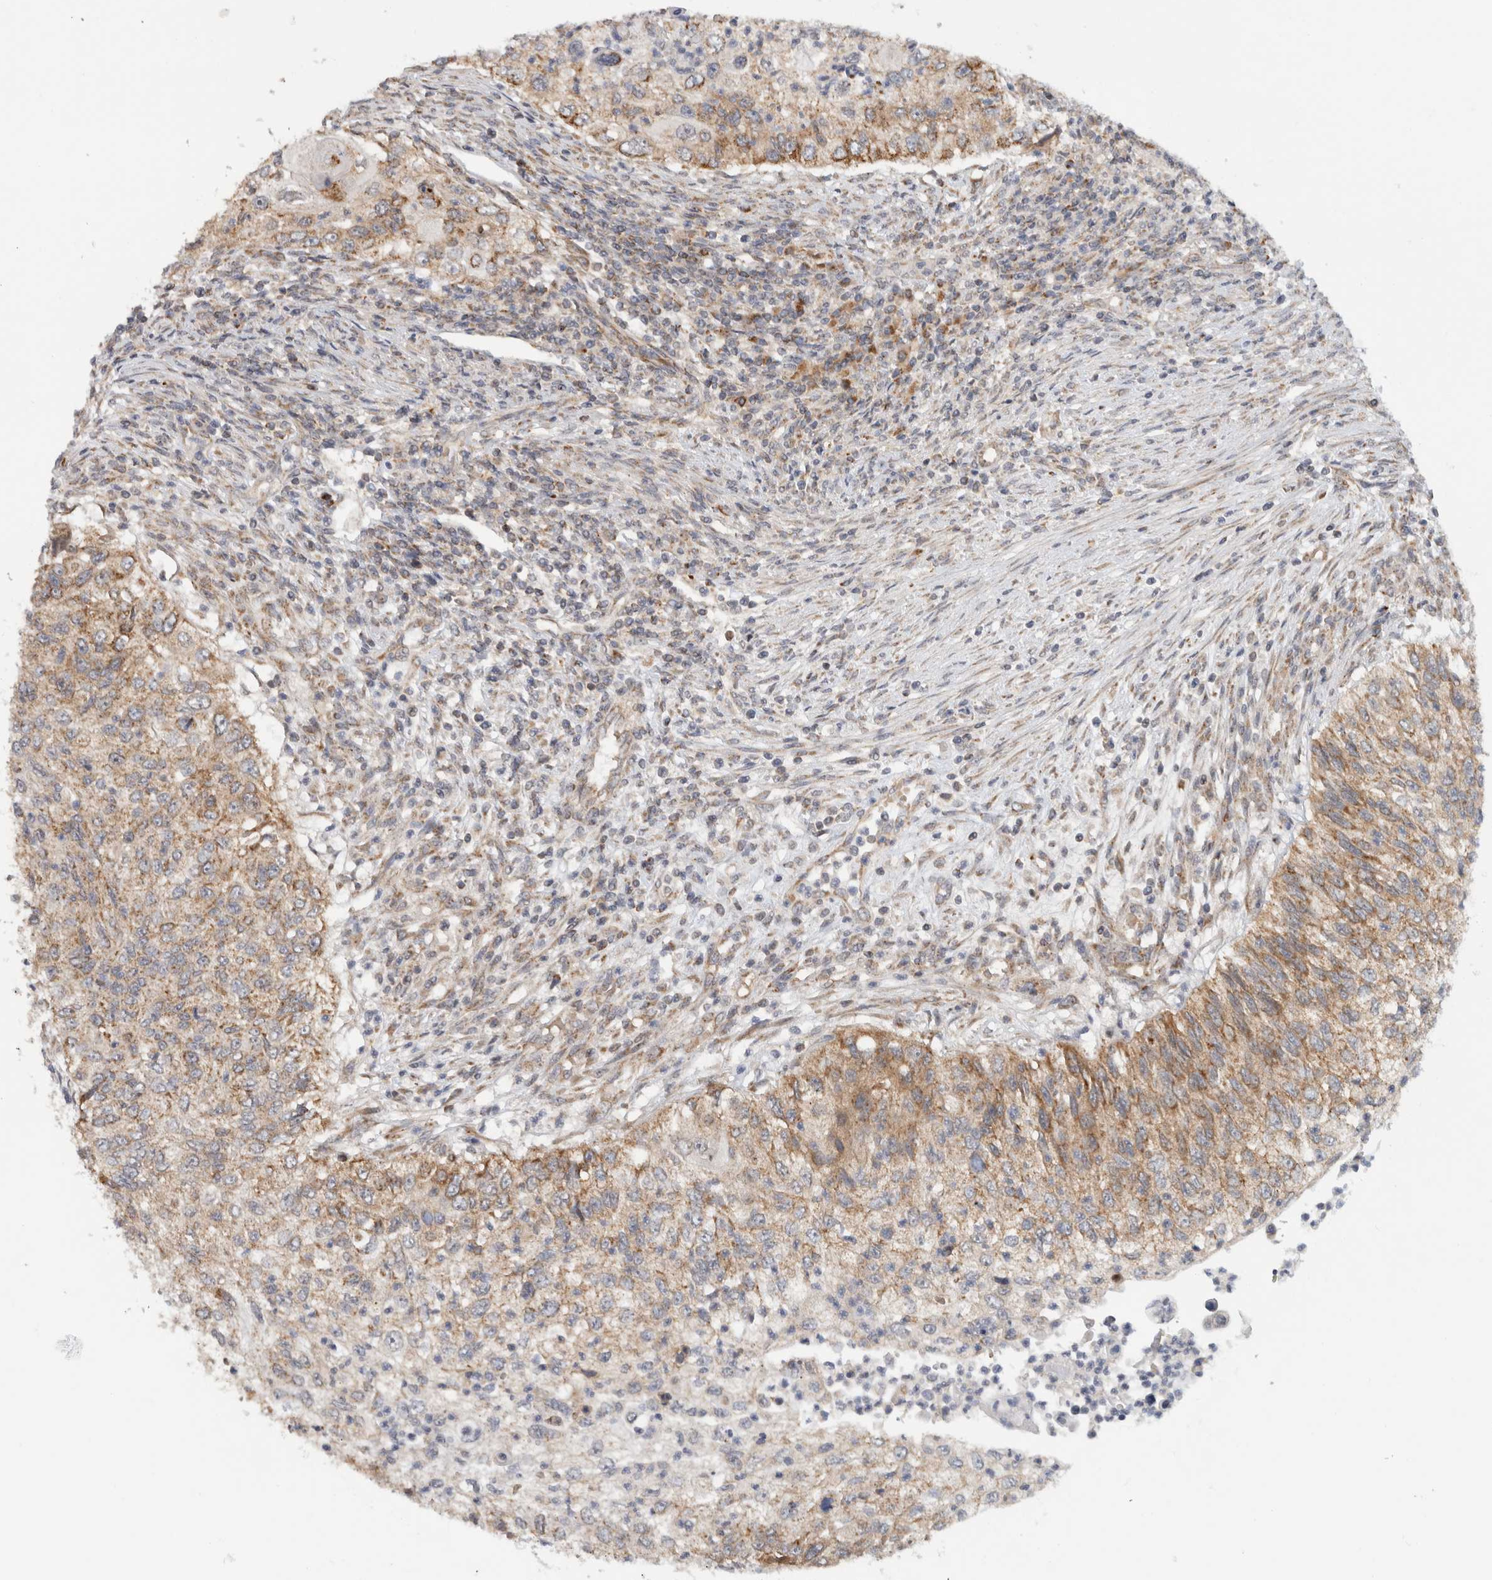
{"staining": {"intensity": "moderate", "quantity": ">75%", "location": "cytoplasmic/membranous"}, "tissue": "urothelial cancer", "cell_type": "Tumor cells", "image_type": "cancer", "snomed": [{"axis": "morphology", "description": "Urothelial carcinoma, High grade"}, {"axis": "topography", "description": "Urinary bladder"}], "caption": "DAB (3,3'-diaminobenzidine) immunohistochemical staining of urothelial cancer exhibits moderate cytoplasmic/membranous protein staining in about >75% of tumor cells.", "gene": "CMC2", "patient": {"sex": "female", "age": 60}}